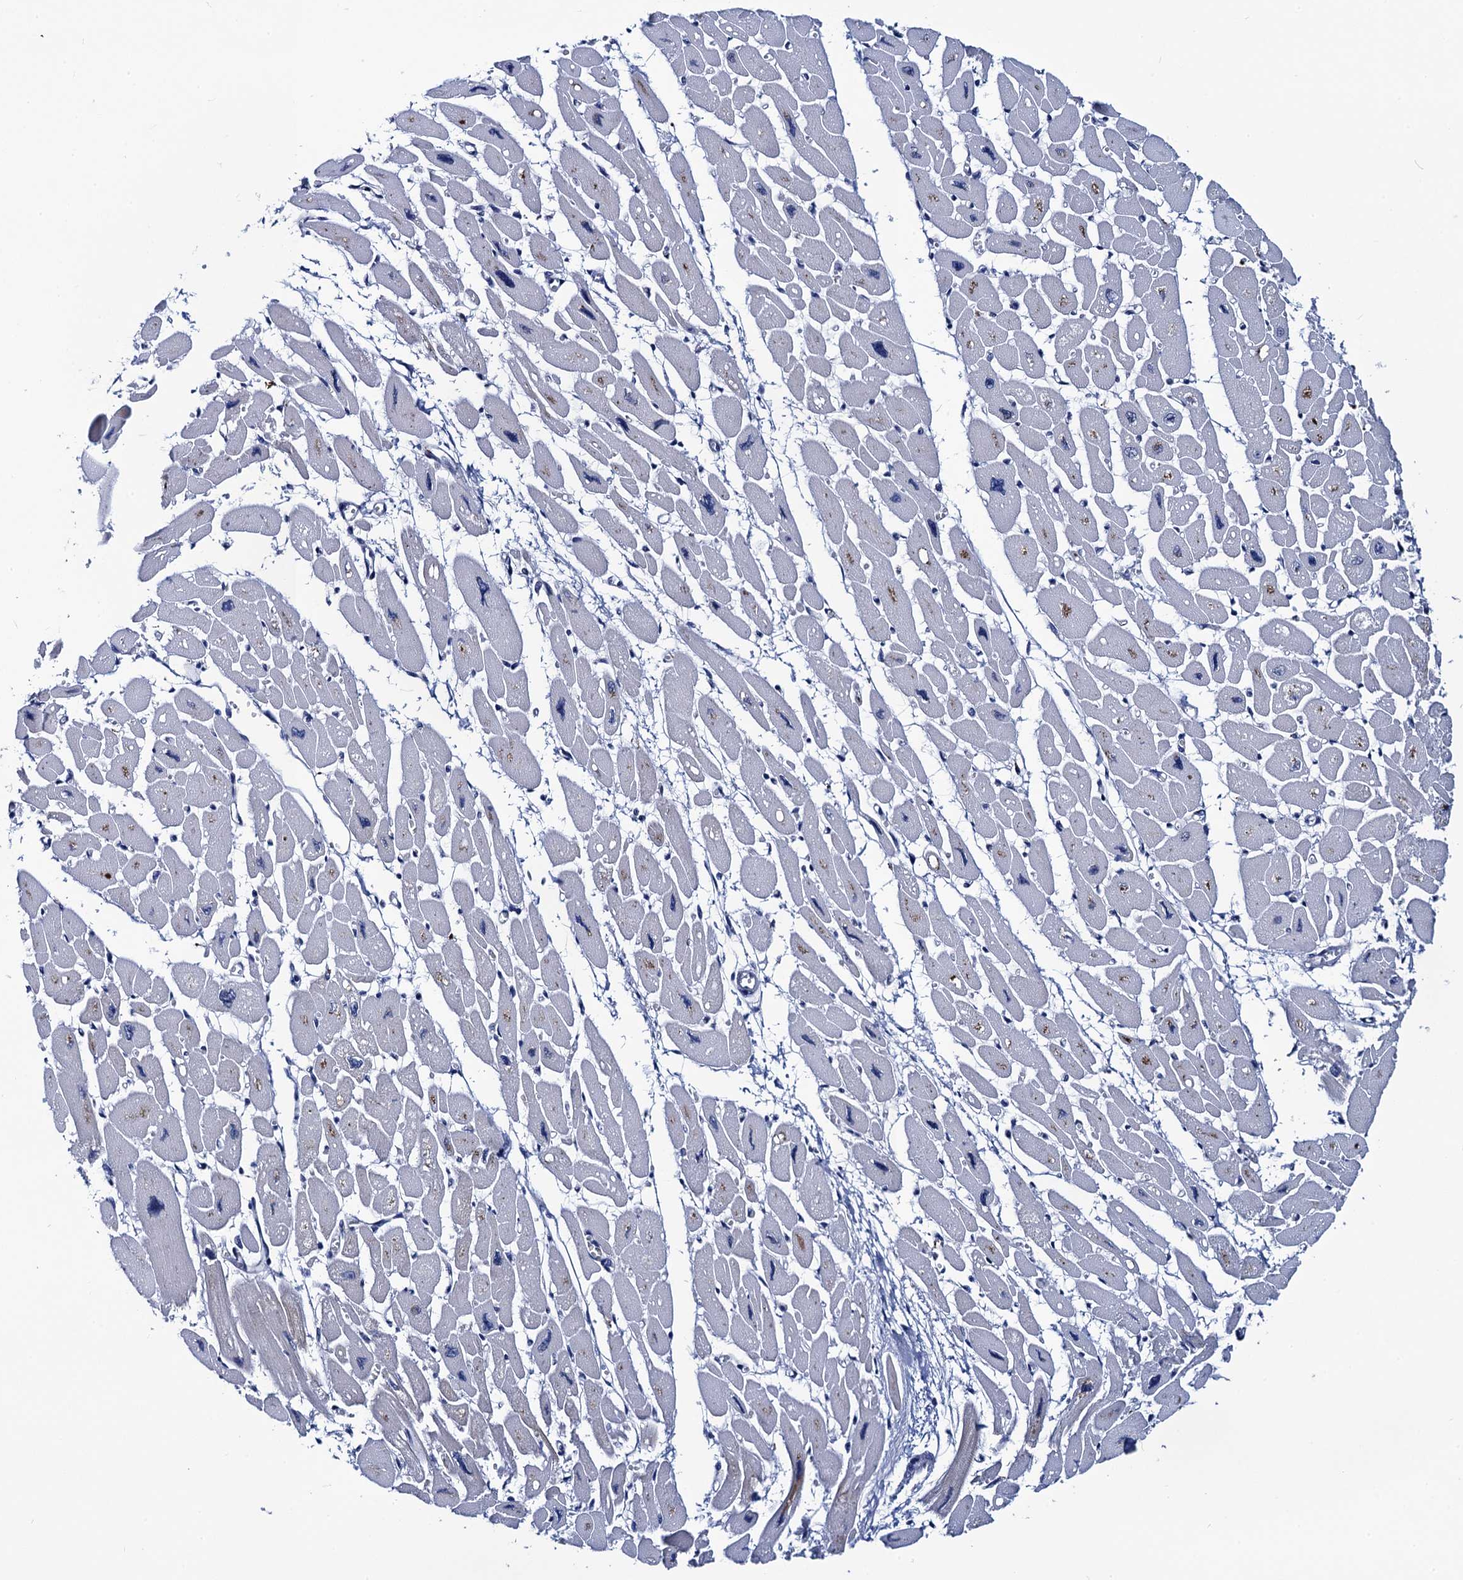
{"staining": {"intensity": "moderate", "quantity": "<25%", "location": "cytoplasmic/membranous"}, "tissue": "heart muscle", "cell_type": "Cardiomyocytes", "image_type": "normal", "snomed": [{"axis": "morphology", "description": "Normal tissue, NOS"}, {"axis": "topography", "description": "Heart"}], "caption": "DAB (3,3'-diaminobenzidine) immunohistochemical staining of benign heart muscle reveals moderate cytoplasmic/membranous protein positivity in approximately <25% of cardiomyocytes.", "gene": "C16orf87", "patient": {"sex": "female", "age": 54}}